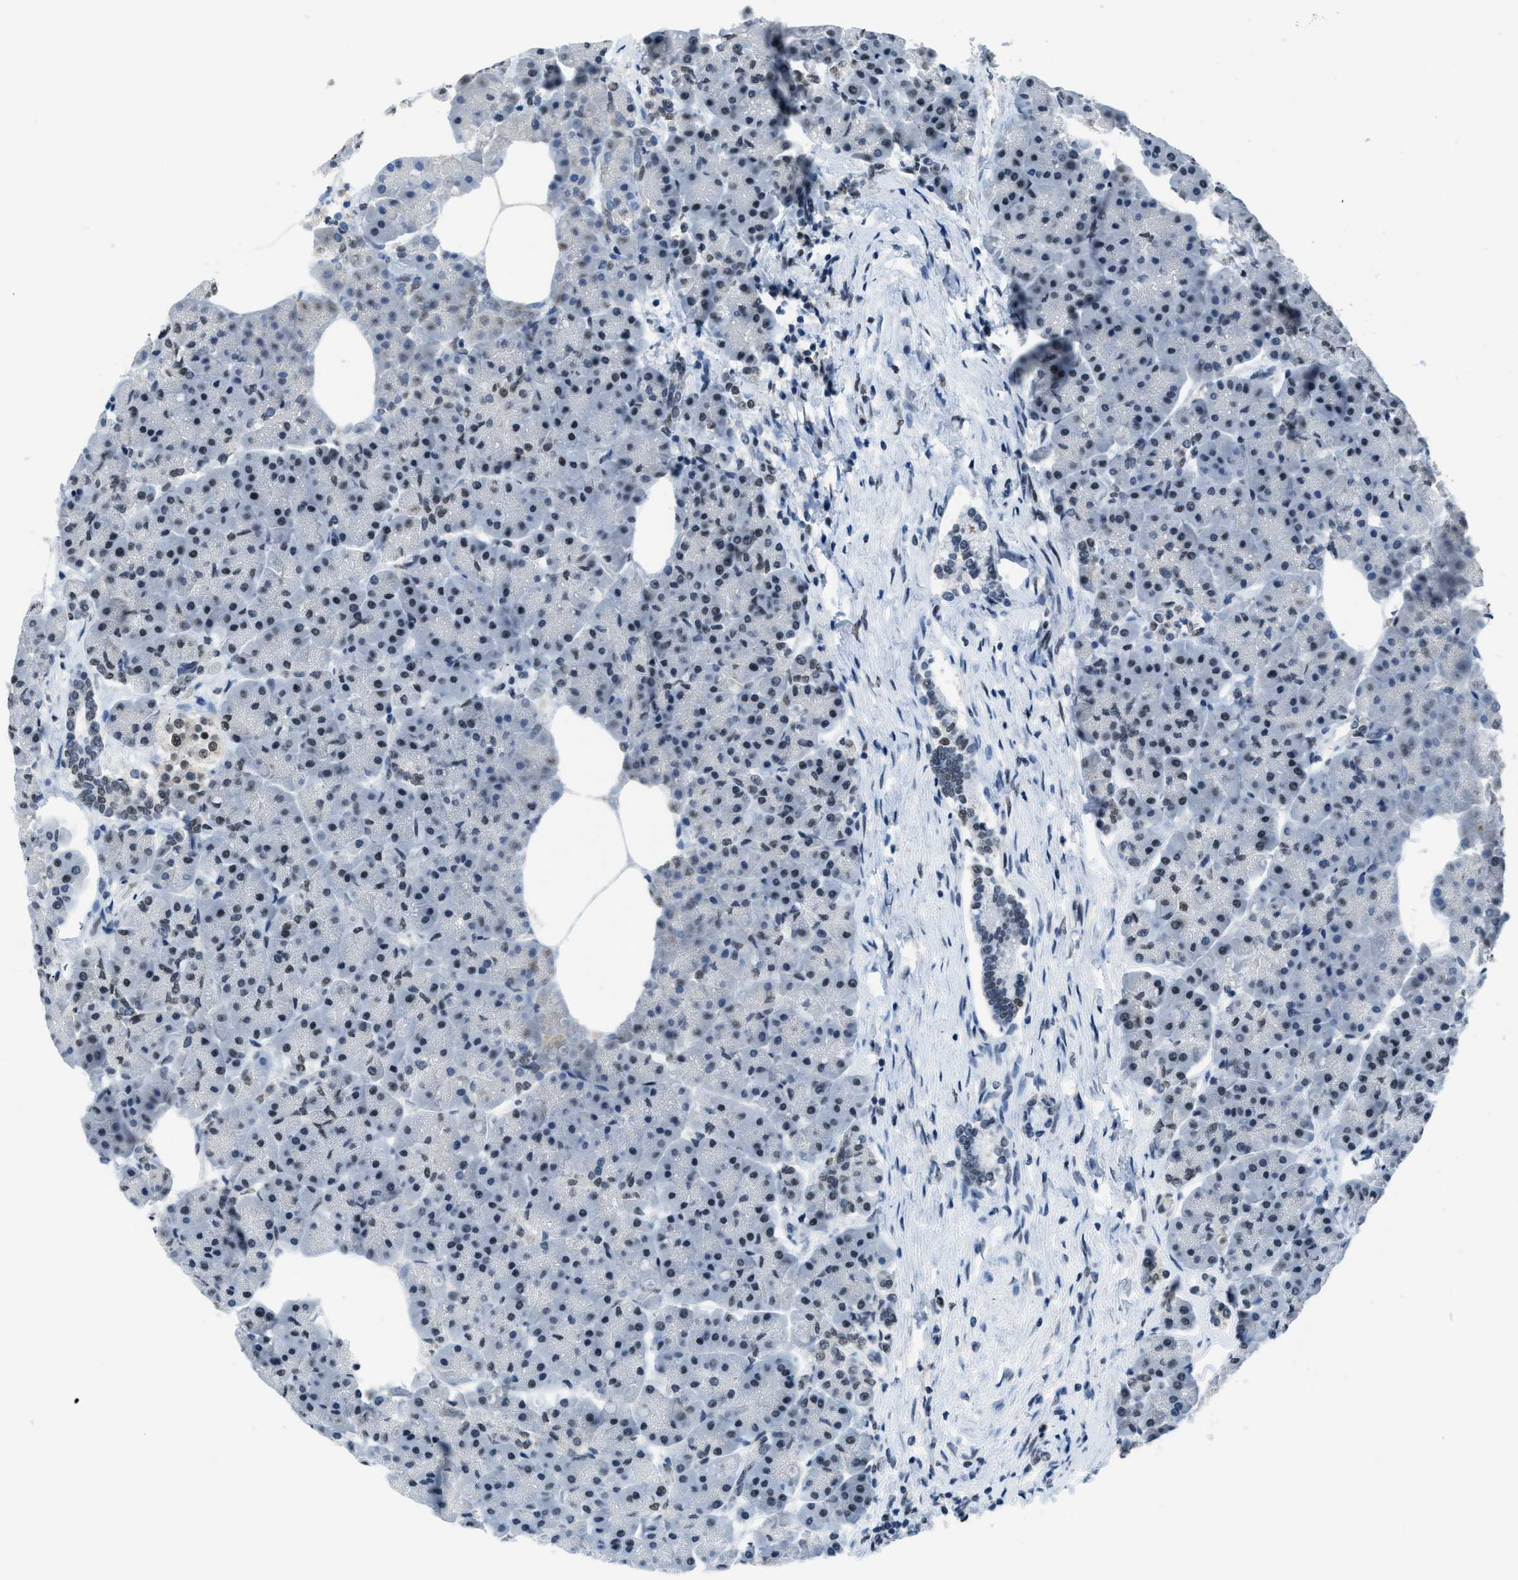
{"staining": {"intensity": "weak", "quantity": "<25%", "location": "nuclear"}, "tissue": "pancreas", "cell_type": "Exocrine glandular cells", "image_type": "normal", "snomed": [{"axis": "morphology", "description": "Normal tissue, NOS"}, {"axis": "topography", "description": "Pancreas"}], "caption": "The histopathology image exhibits no staining of exocrine glandular cells in normal pancreas.", "gene": "GATAD2B", "patient": {"sex": "female", "age": 70}}